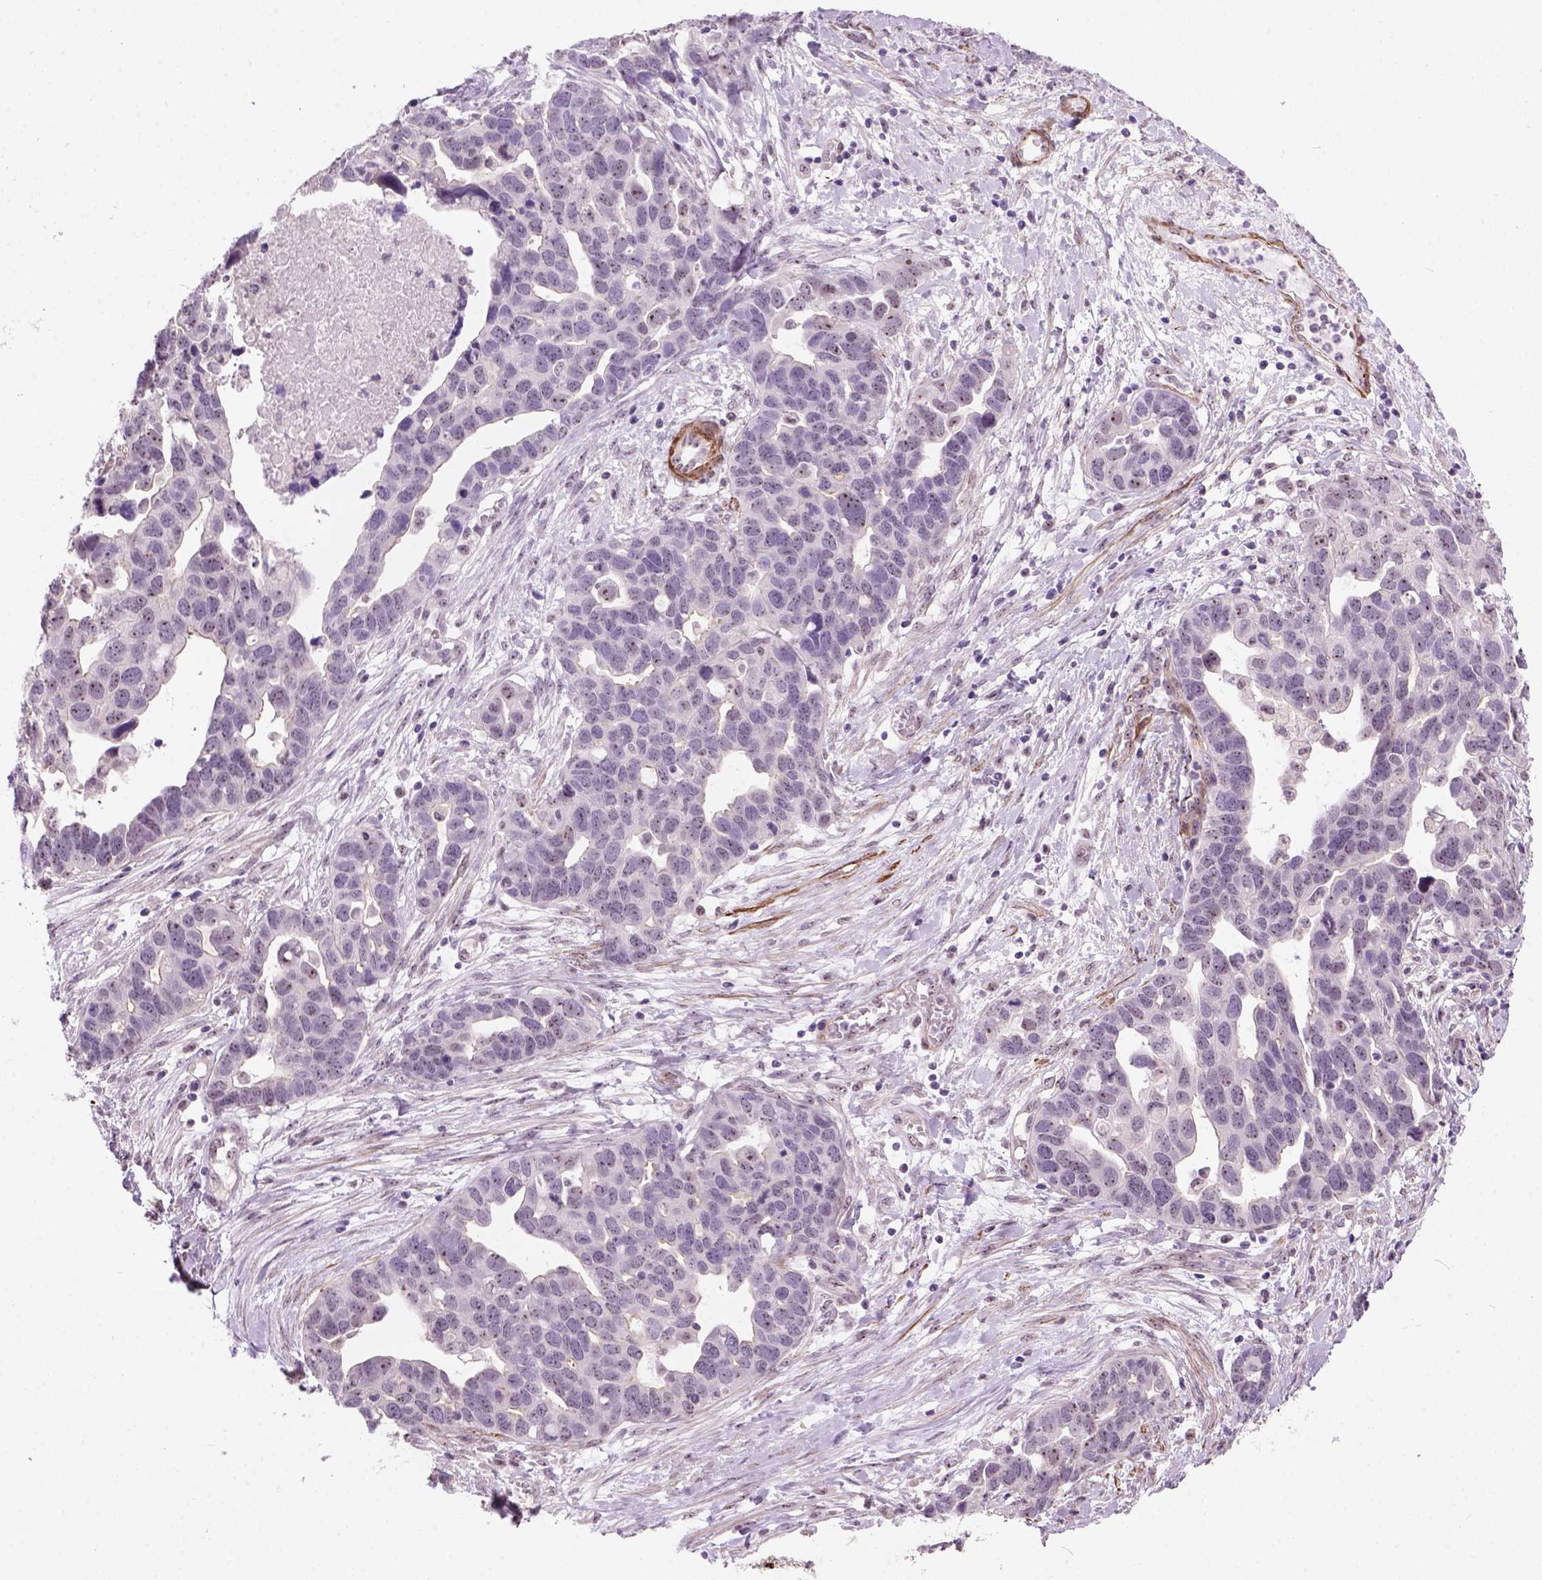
{"staining": {"intensity": "moderate", "quantity": ">75%", "location": "nuclear"}, "tissue": "ovarian cancer", "cell_type": "Tumor cells", "image_type": "cancer", "snomed": [{"axis": "morphology", "description": "Cystadenocarcinoma, serous, NOS"}, {"axis": "topography", "description": "Ovary"}], "caption": "Immunohistochemistry (IHC) histopathology image of neoplastic tissue: human ovarian cancer stained using immunohistochemistry shows medium levels of moderate protein expression localized specifically in the nuclear of tumor cells, appearing as a nuclear brown color.", "gene": "RRS1", "patient": {"sex": "female", "age": 54}}